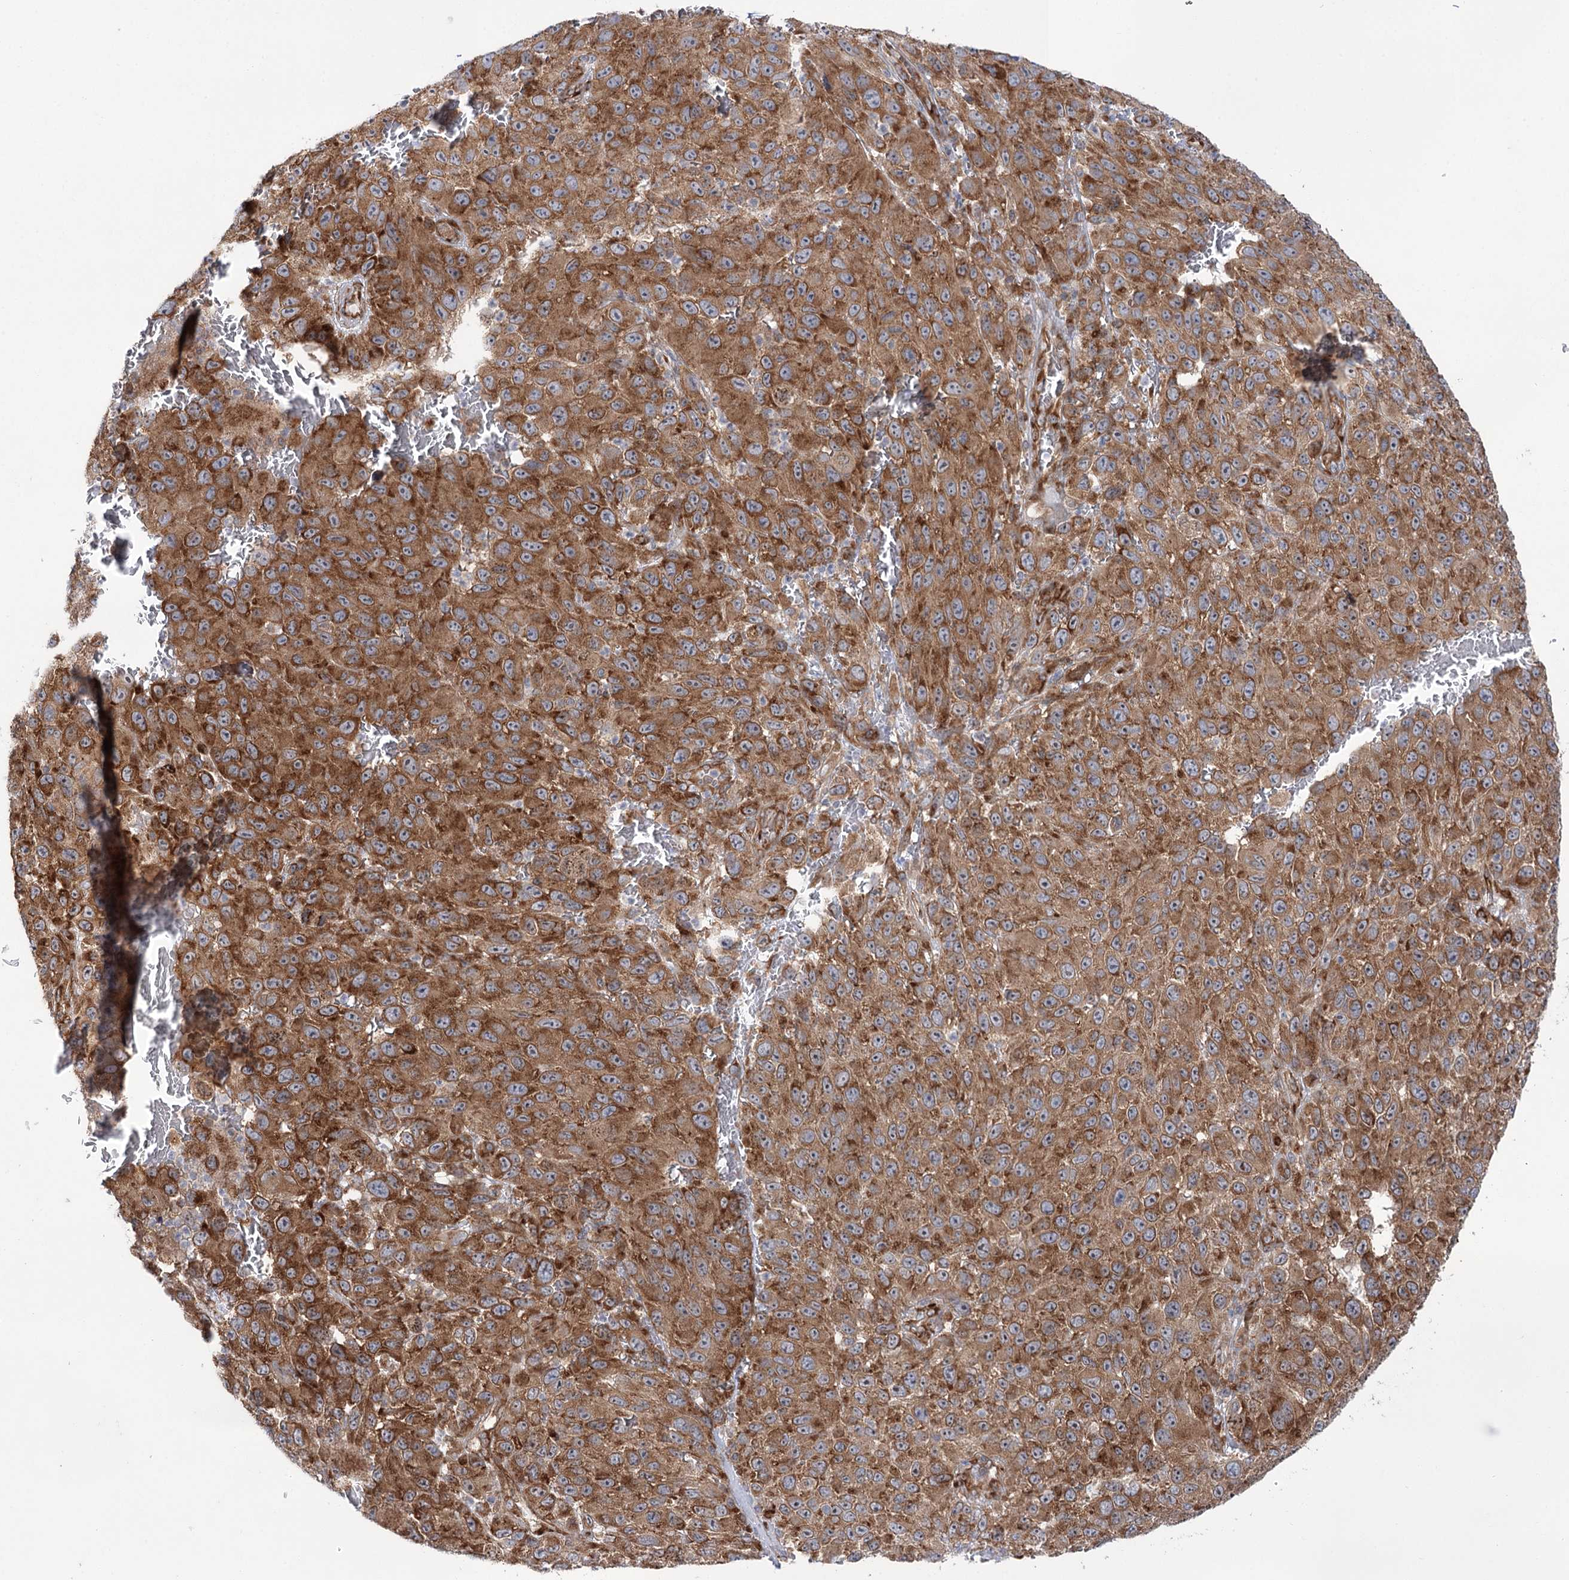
{"staining": {"intensity": "moderate", "quantity": ">75%", "location": "cytoplasmic/membranous"}, "tissue": "melanoma", "cell_type": "Tumor cells", "image_type": "cancer", "snomed": [{"axis": "morphology", "description": "Malignant melanoma, NOS"}, {"axis": "topography", "description": "Skin"}], "caption": "Immunohistochemical staining of melanoma displays medium levels of moderate cytoplasmic/membranous positivity in about >75% of tumor cells. Immunohistochemistry (ihc) stains the protein in brown and the nuclei are stained blue.", "gene": "VWA2", "patient": {"sex": "female", "age": 96}}